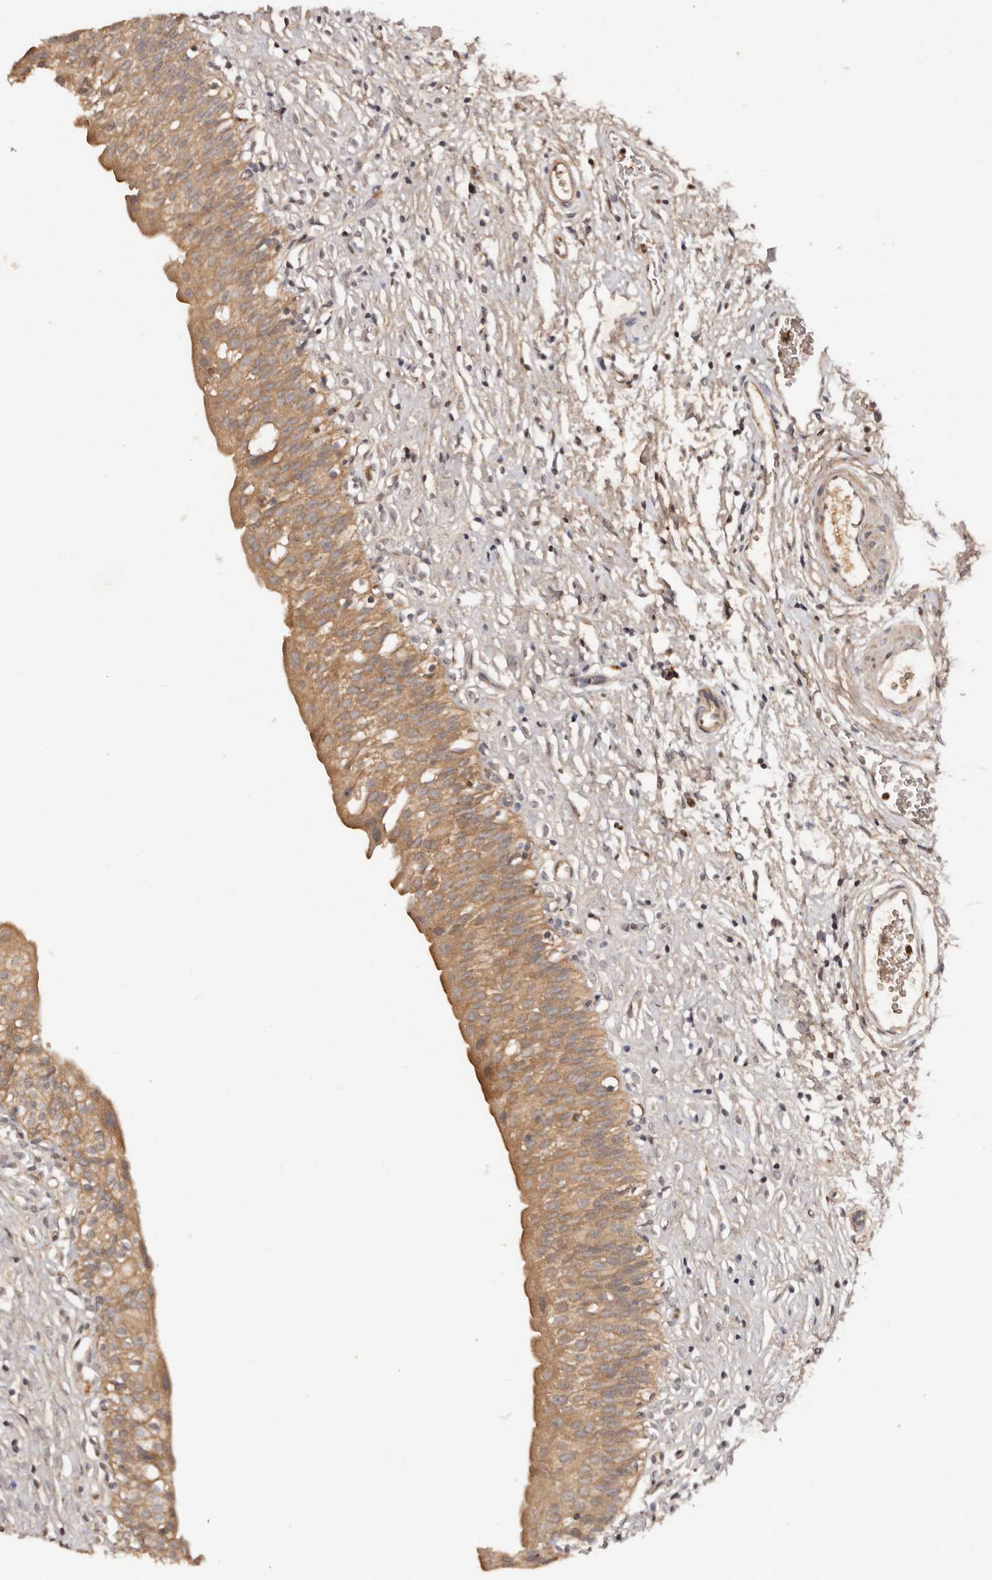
{"staining": {"intensity": "moderate", "quantity": ">75%", "location": "cytoplasmic/membranous"}, "tissue": "urinary bladder", "cell_type": "Urothelial cells", "image_type": "normal", "snomed": [{"axis": "morphology", "description": "Normal tissue, NOS"}, {"axis": "topography", "description": "Urinary bladder"}], "caption": "There is medium levels of moderate cytoplasmic/membranous positivity in urothelial cells of normal urinary bladder, as demonstrated by immunohistochemical staining (brown color).", "gene": "PKIB", "patient": {"sex": "male", "age": 51}}